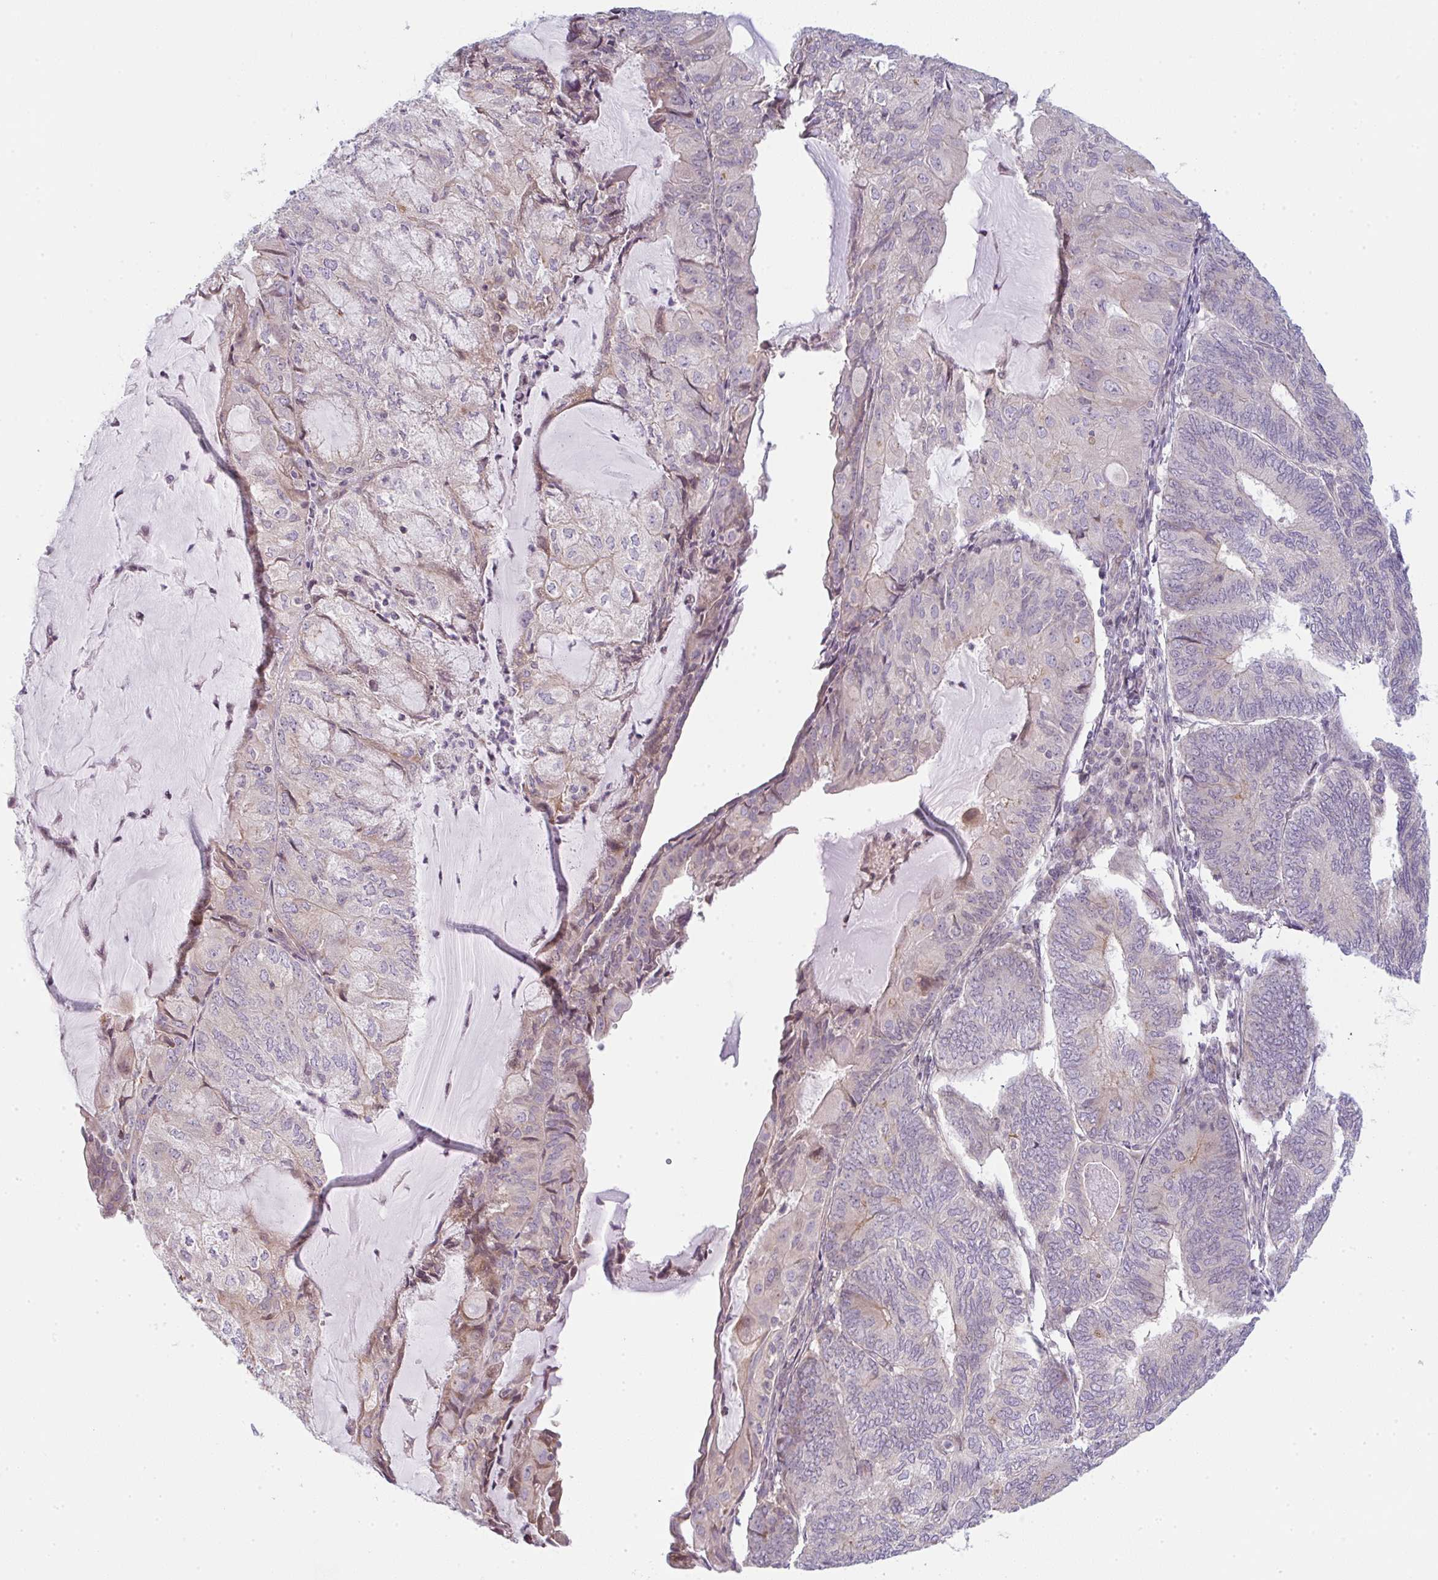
{"staining": {"intensity": "negative", "quantity": "none", "location": "none"}, "tissue": "endometrial cancer", "cell_type": "Tumor cells", "image_type": "cancer", "snomed": [{"axis": "morphology", "description": "Adenocarcinoma, NOS"}, {"axis": "topography", "description": "Endometrium"}], "caption": "Immunohistochemistry (IHC) histopathology image of endometrial cancer stained for a protein (brown), which demonstrates no staining in tumor cells.", "gene": "TMEM237", "patient": {"sex": "female", "age": 81}}